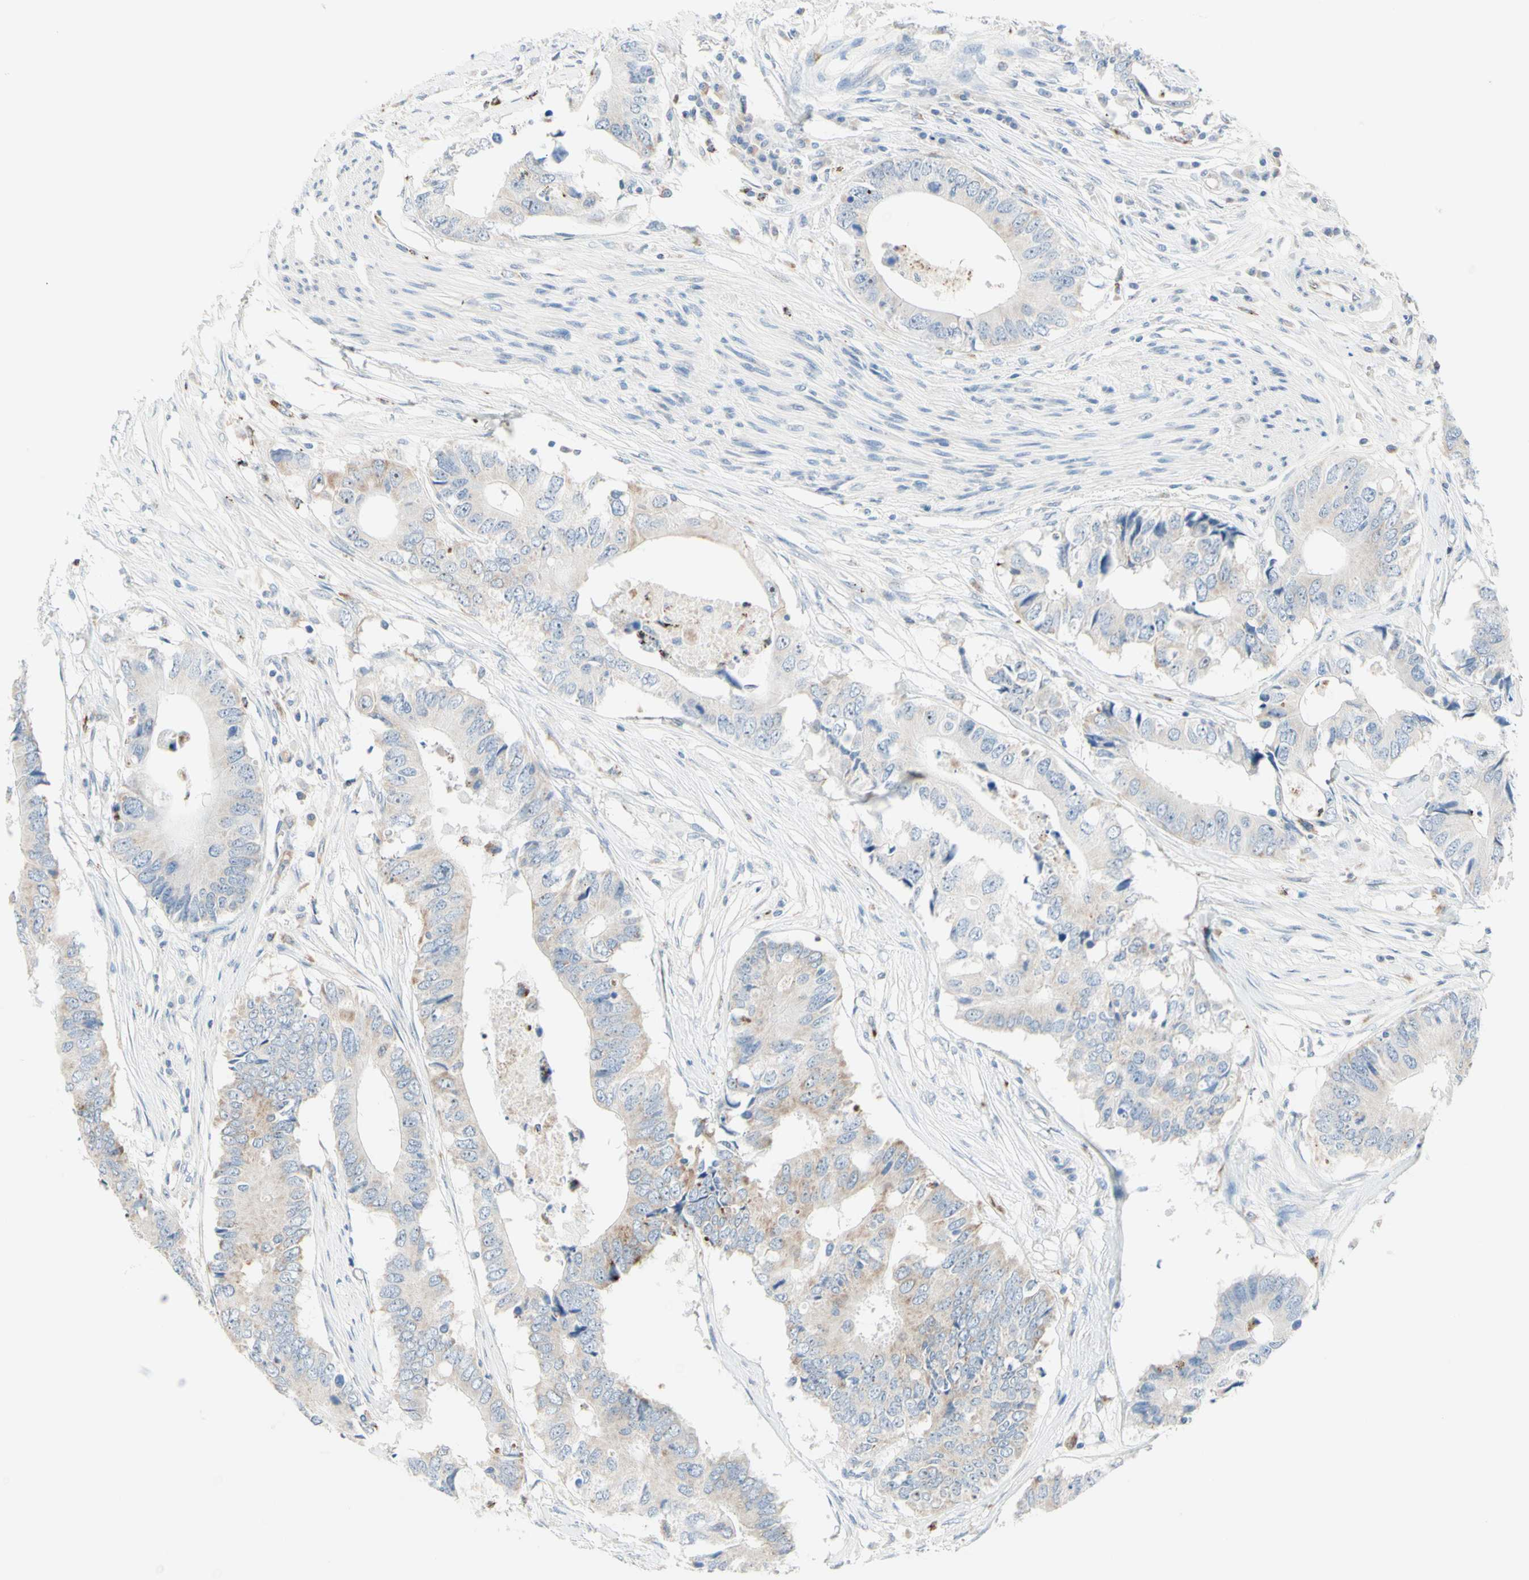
{"staining": {"intensity": "weak", "quantity": "<25%", "location": "cytoplasmic/membranous"}, "tissue": "colorectal cancer", "cell_type": "Tumor cells", "image_type": "cancer", "snomed": [{"axis": "morphology", "description": "Adenocarcinoma, NOS"}, {"axis": "topography", "description": "Colon"}], "caption": "Tumor cells are negative for brown protein staining in adenocarcinoma (colorectal).", "gene": "CYSLTR1", "patient": {"sex": "male", "age": 71}}